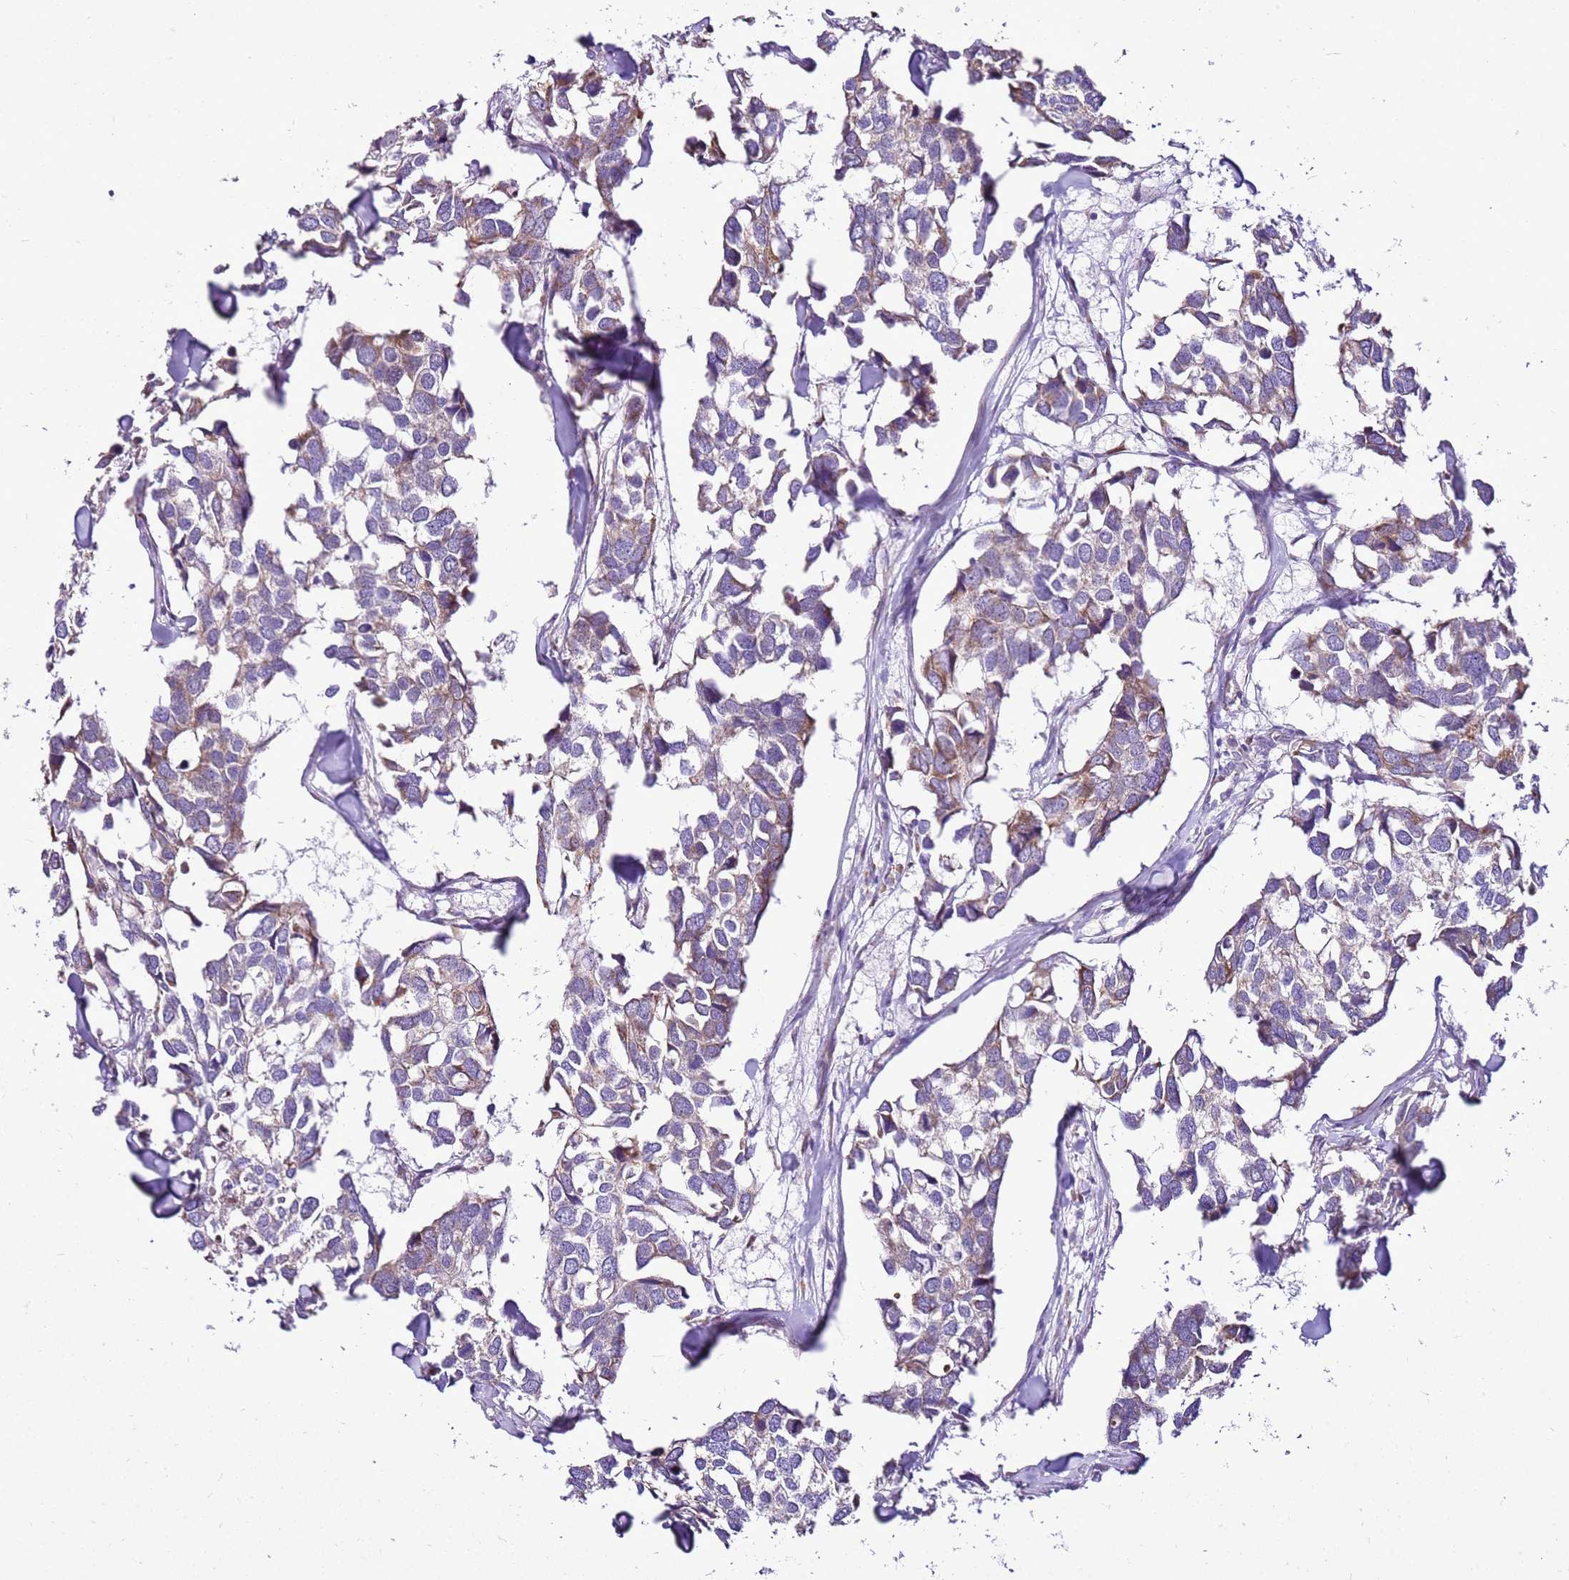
{"staining": {"intensity": "weak", "quantity": "25%-75%", "location": "cytoplasmic/membranous"}, "tissue": "breast cancer", "cell_type": "Tumor cells", "image_type": "cancer", "snomed": [{"axis": "morphology", "description": "Duct carcinoma"}, {"axis": "topography", "description": "Breast"}], "caption": "IHC image of neoplastic tissue: human breast cancer (invasive ductal carcinoma) stained using immunohistochemistry (IHC) displays low levels of weak protein expression localized specifically in the cytoplasmic/membranous of tumor cells, appearing as a cytoplasmic/membranous brown color.", "gene": "MRPL36", "patient": {"sex": "female", "age": 83}}